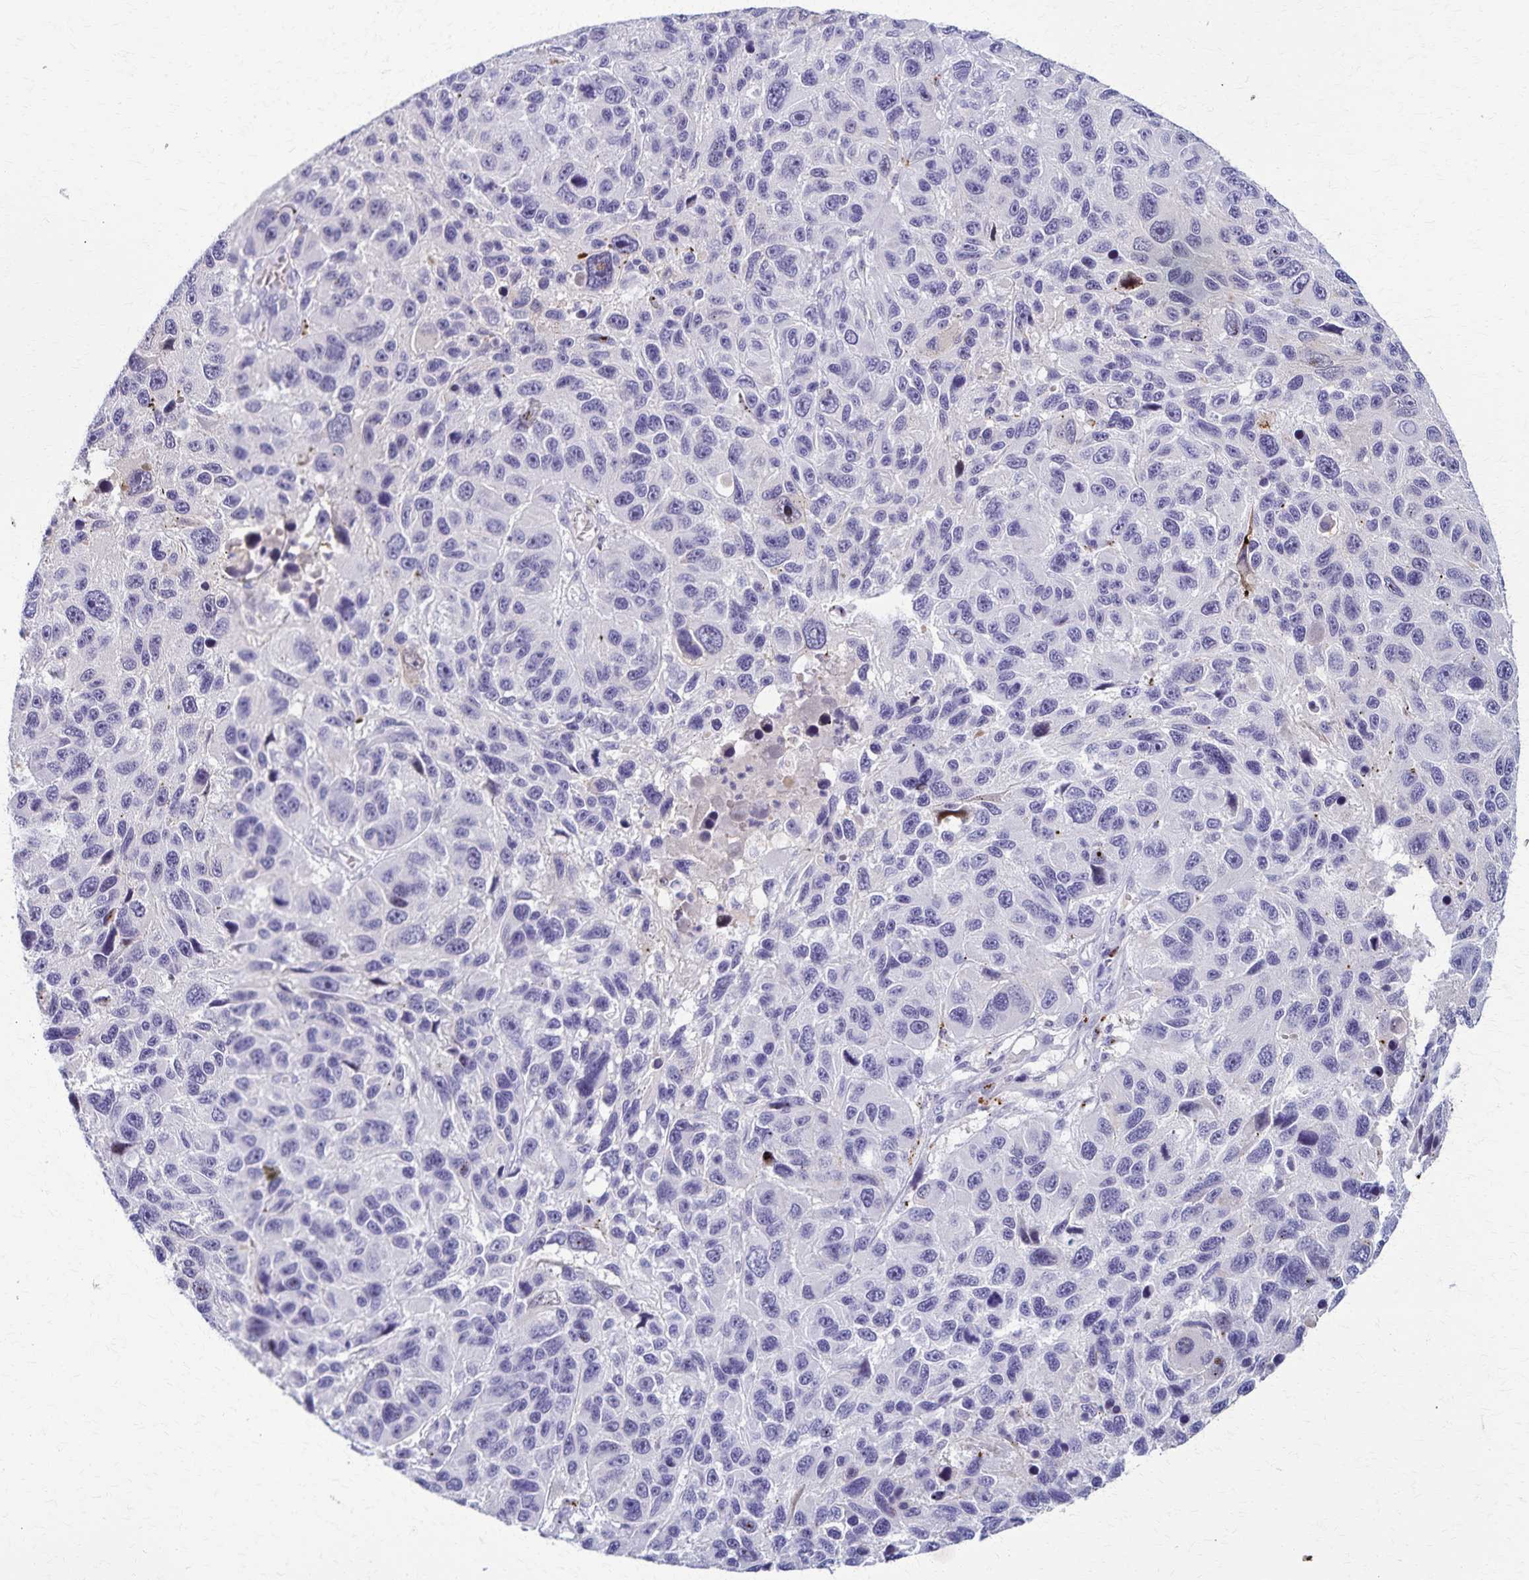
{"staining": {"intensity": "negative", "quantity": "none", "location": "none"}, "tissue": "melanoma", "cell_type": "Tumor cells", "image_type": "cancer", "snomed": [{"axis": "morphology", "description": "Malignant melanoma, NOS"}, {"axis": "topography", "description": "Skin"}], "caption": "DAB (3,3'-diaminobenzidine) immunohistochemical staining of human melanoma shows no significant expression in tumor cells.", "gene": "TMEM60", "patient": {"sex": "male", "age": 53}}